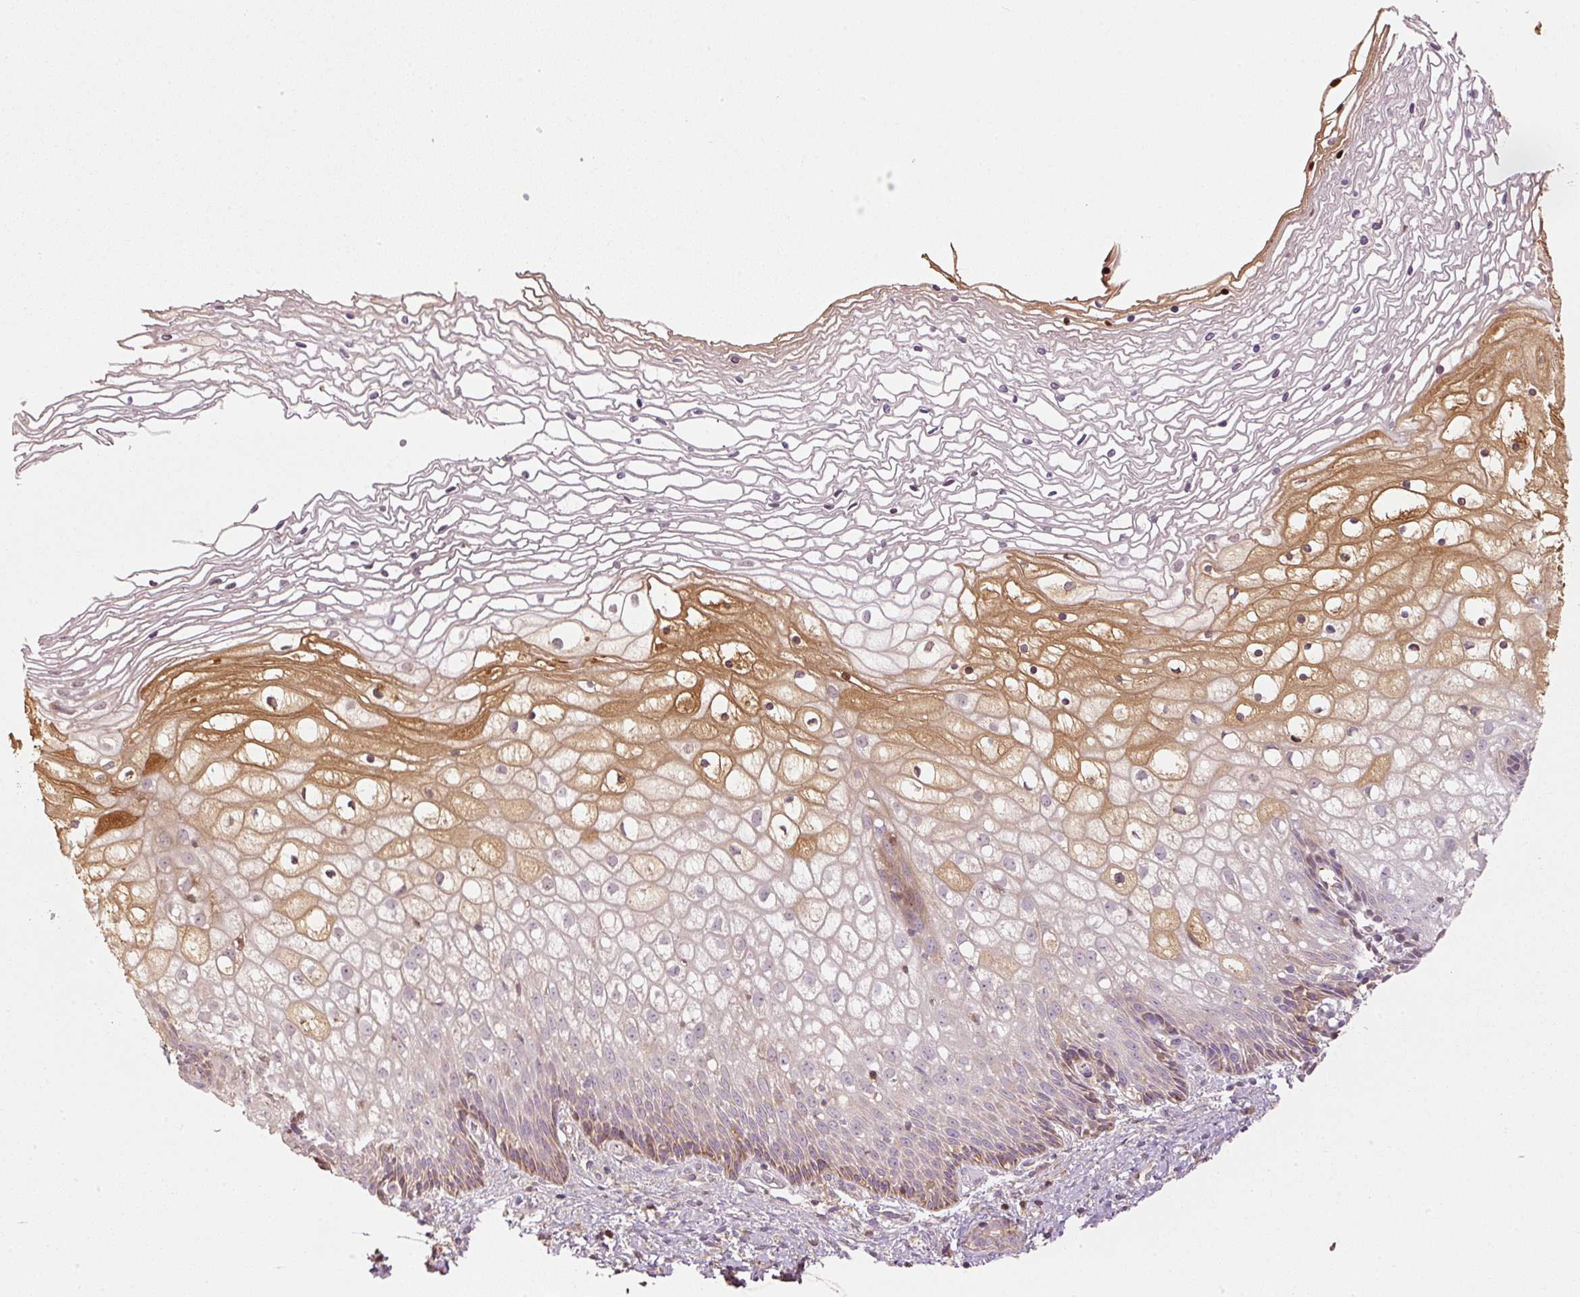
{"staining": {"intensity": "moderate", "quantity": ">75%", "location": "cytoplasmic/membranous"}, "tissue": "cervix", "cell_type": "Glandular cells", "image_type": "normal", "snomed": [{"axis": "morphology", "description": "Normal tissue, NOS"}, {"axis": "topography", "description": "Cervix"}], "caption": "Immunohistochemical staining of normal human cervix reveals >75% levels of moderate cytoplasmic/membranous protein positivity in approximately >75% of glandular cells.", "gene": "SERPING1", "patient": {"sex": "female", "age": 36}}